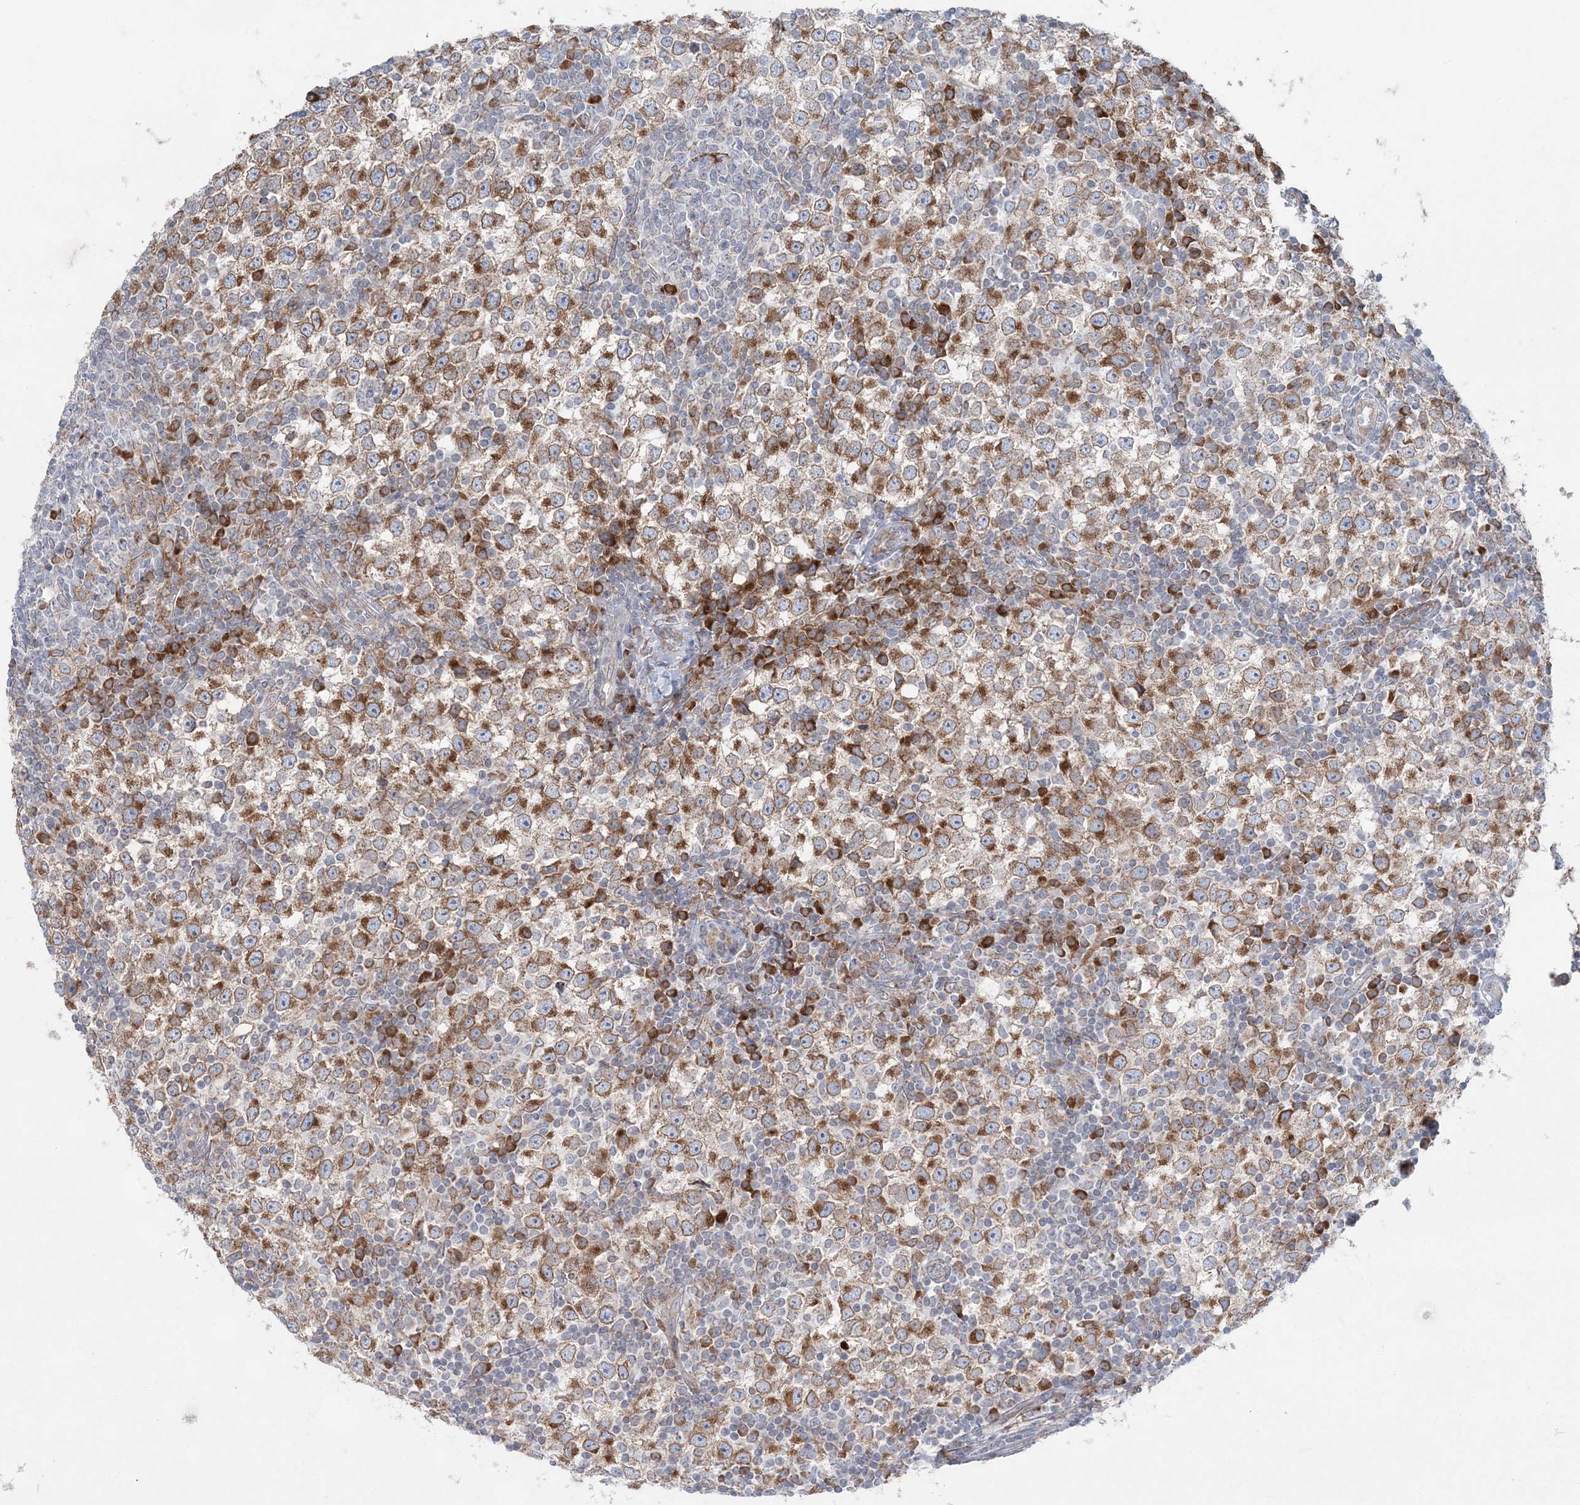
{"staining": {"intensity": "moderate", "quantity": ">75%", "location": "cytoplasmic/membranous"}, "tissue": "testis cancer", "cell_type": "Tumor cells", "image_type": "cancer", "snomed": [{"axis": "morphology", "description": "Seminoma, NOS"}, {"axis": "topography", "description": "Testis"}], "caption": "Immunohistochemistry (IHC) of human testis cancer displays medium levels of moderate cytoplasmic/membranous expression in about >75% of tumor cells.", "gene": "TMED10", "patient": {"sex": "male", "age": 65}}